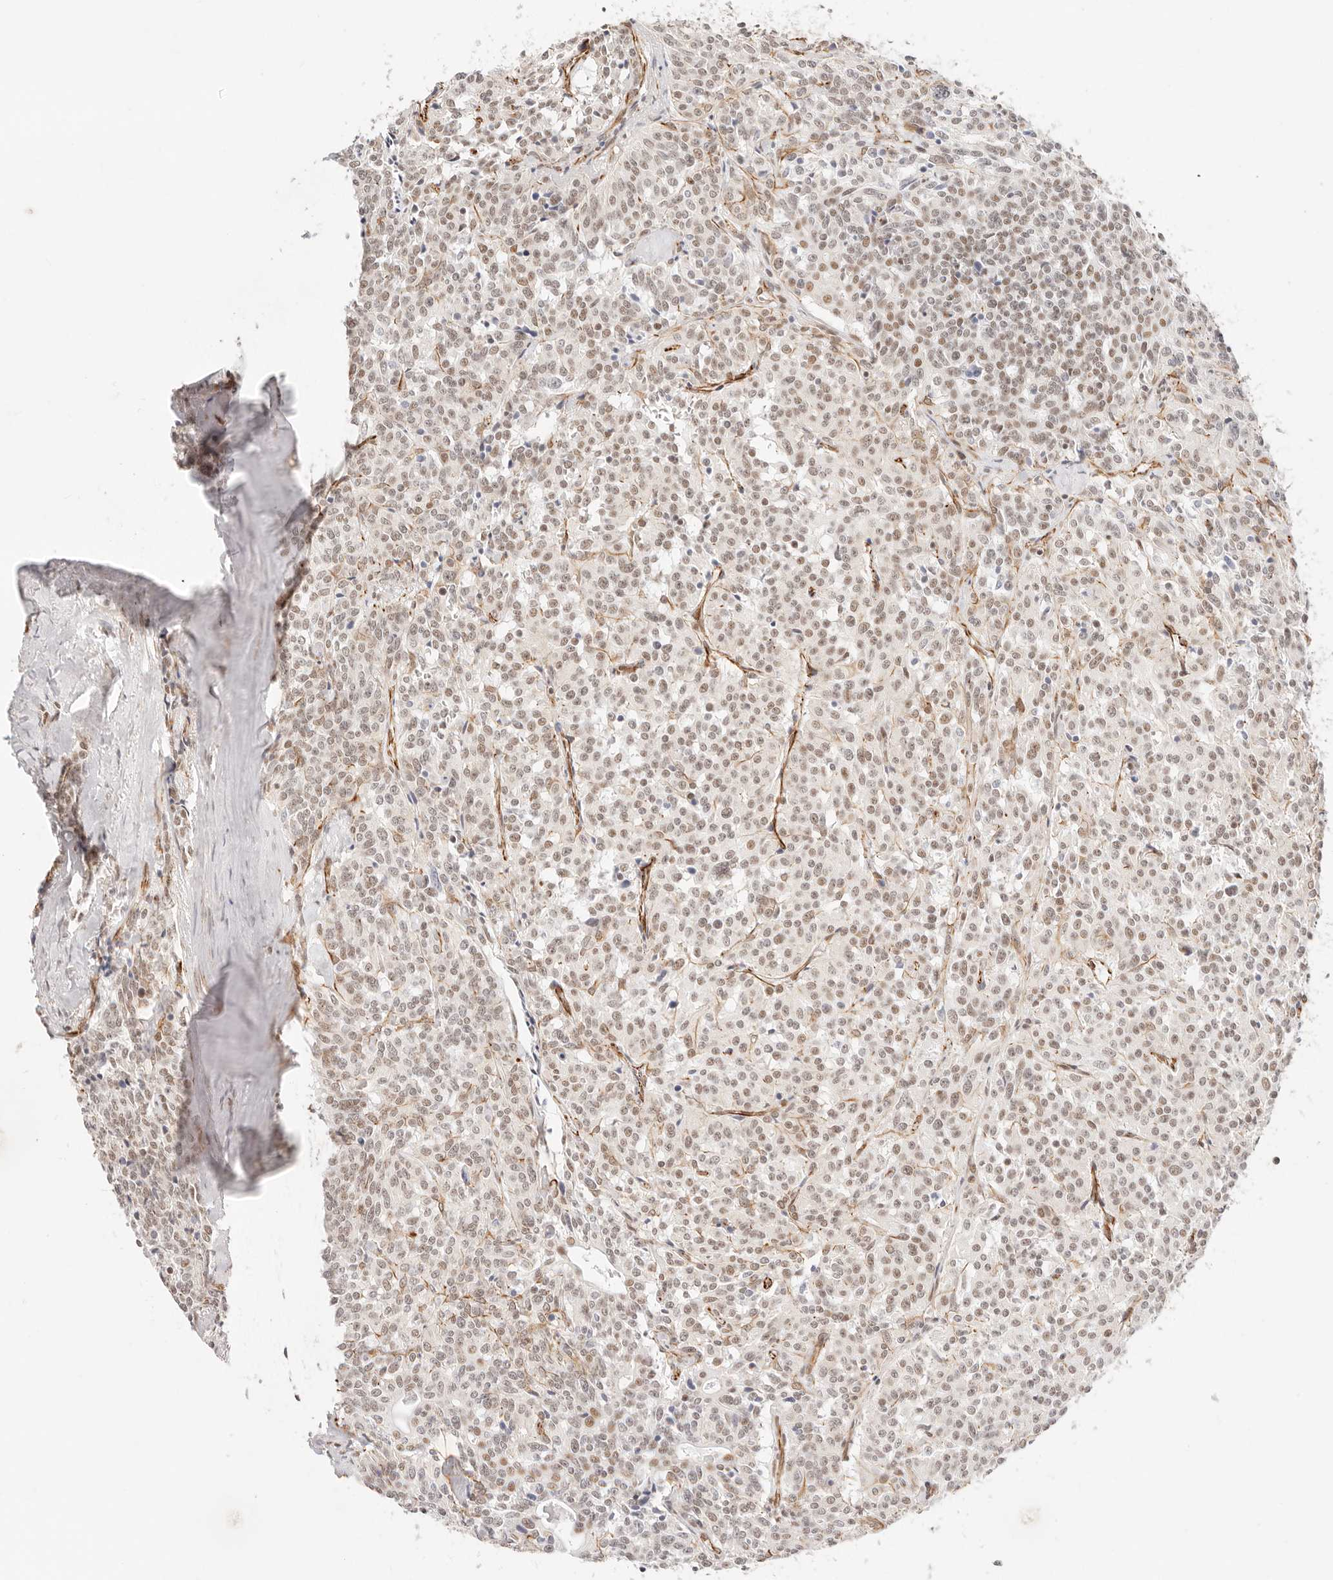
{"staining": {"intensity": "moderate", "quantity": "25%-75%", "location": "nuclear"}, "tissue": "carcinoid", "cell_type": "Tumor cells", "image_type": "cancer", "snomed": [{"axis": "morphology", "description": "Carcinoid, malignant, NOS"}, {"axis": "topography", "description": "Lung"}], "caption": "This is an image of immunohistochemistry staining of carcinoid, which shows moderate expression in the nuclear of tumor cells.", "gene": "ZC3H11A", "patient": {"sex": "female", "age": 46}}